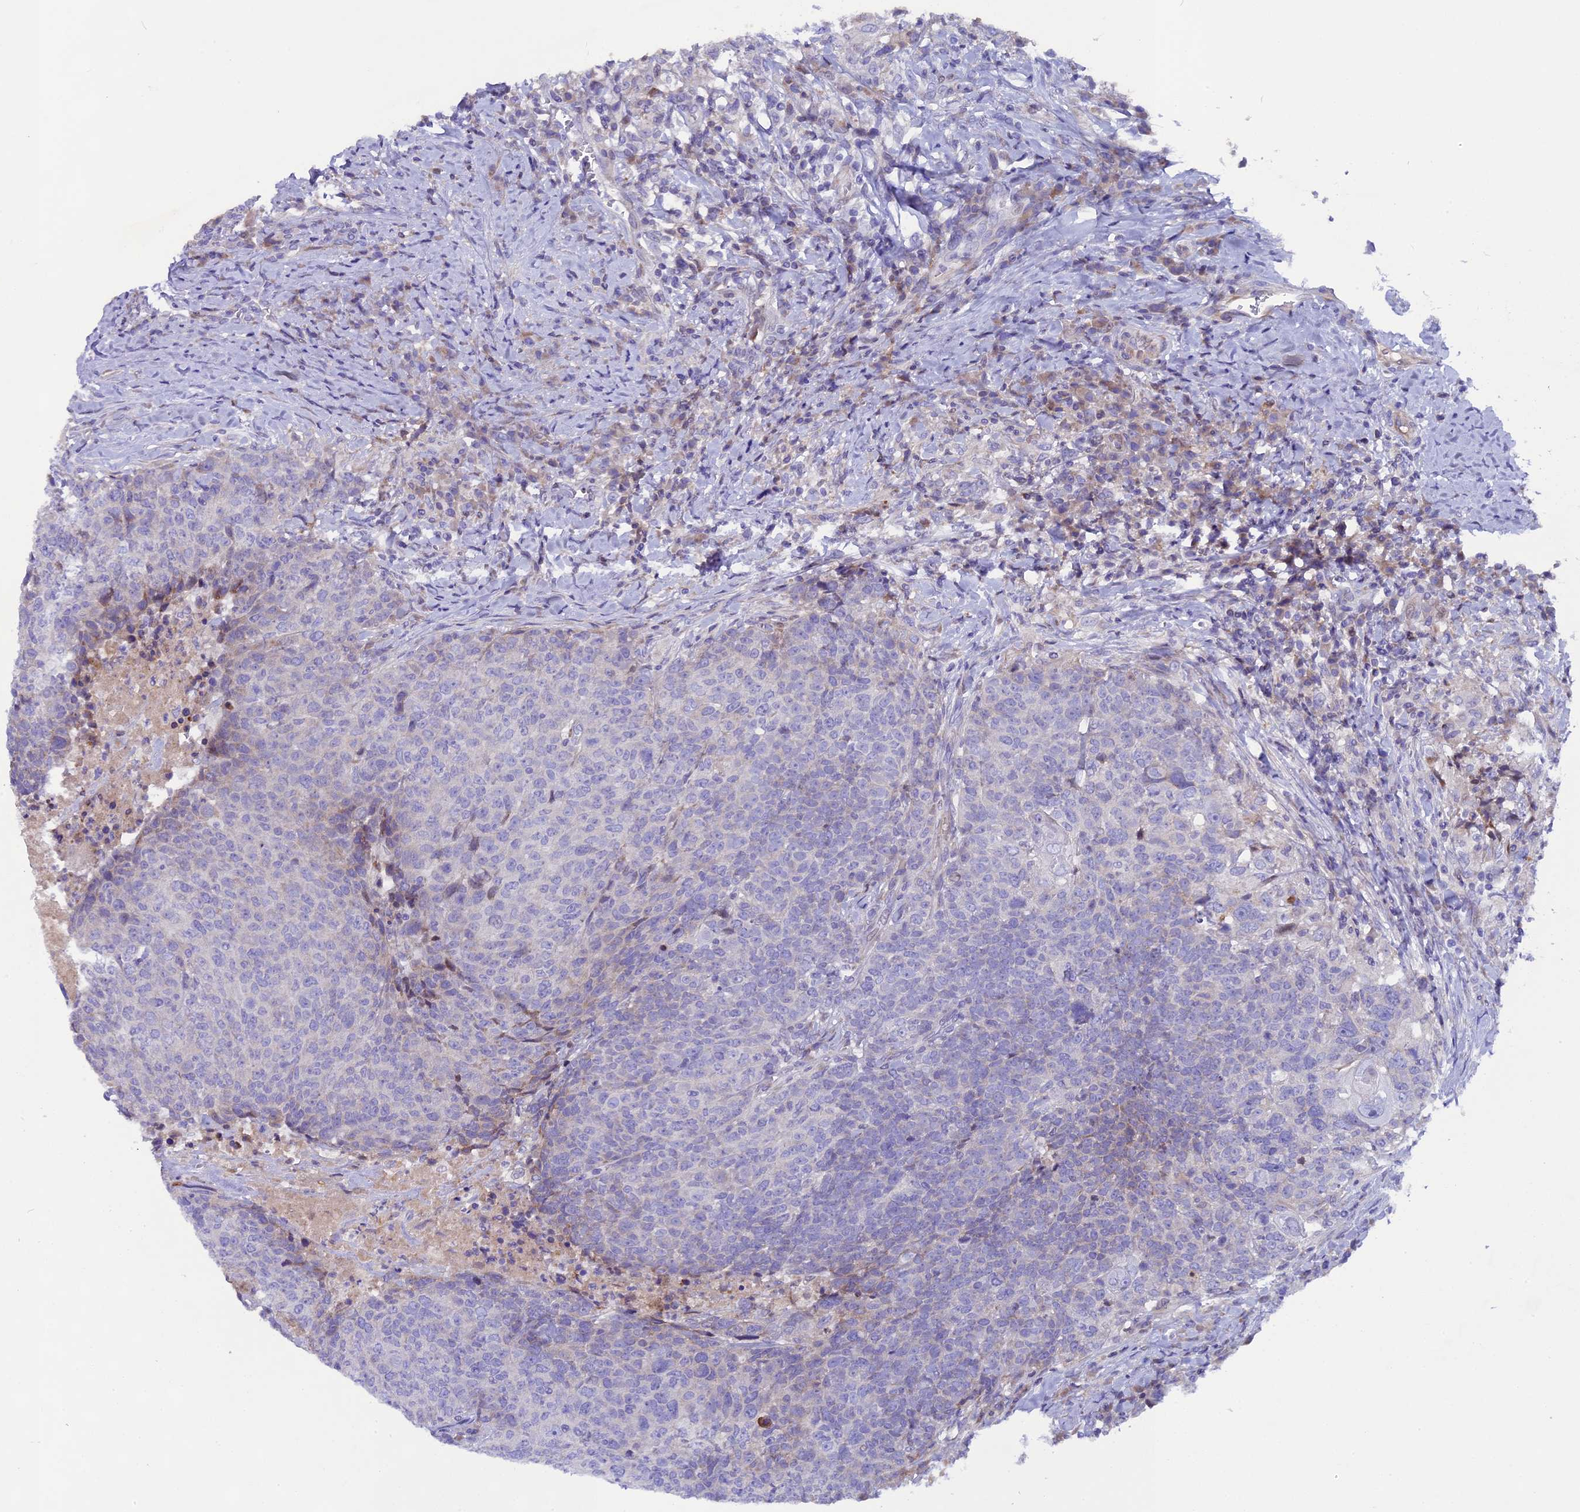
{"staining": {"intensity": "negative", "quantity": "none", "location": "none"}, "tissue": "head and neck cancer", "cell_type": "Tumor cells", "image_type": "cancer", "snomed": [{"axis": "morphology", "description": "Squamous cell carcinoma, NOS"}, {"axis": "topography", "description": "Head-Neck"}], "caption": "A high-resolution histopathology image shows immunohistochemistry (IHC) staining of squamous cell carcinoma (head and neck), which exhibits no significant expression in tumor cells.", "gene": "PIGU", "patient": {"sex": "male", "age": 66}}